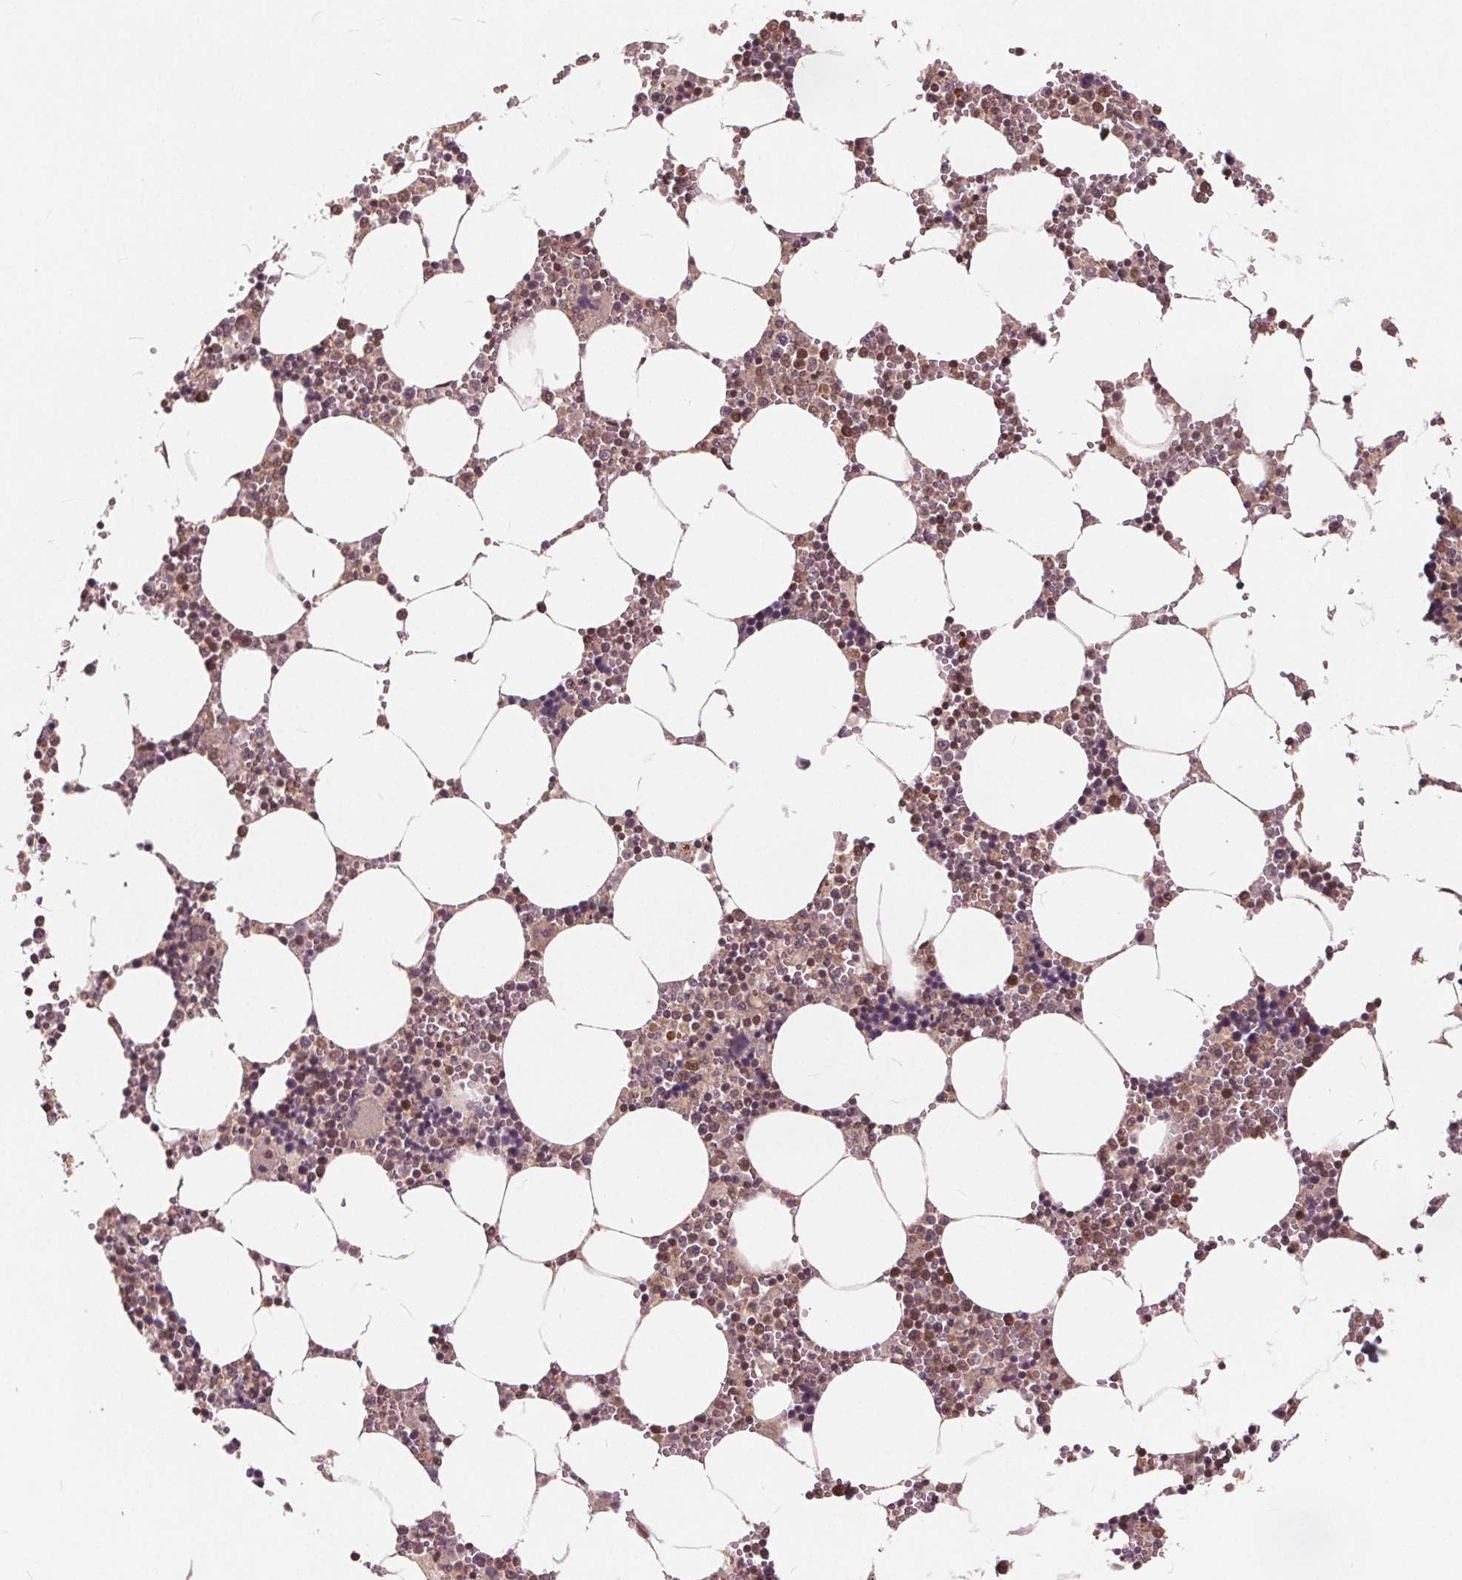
{"staining": {"intensity": "moderate", "quantity": ">75%", "location": "cytoplasmic/membranous,nuclear"}, "tissue": "bone marrow", "cell_type": "Hematopoietic cells", "image_type": "normal", "snomed": [{"axis": "morphology", "description": "Normal tissue, NOS"}, {"axis": "topography", "description": "Bone marrow"}], "caption": "IHC (DAB (3,3'-diaminobenzidine)) staining of unremarkable bone marrow exhibits moderate cytoplasmic/membranous,nuclear protein expression in about >75% of hematopoietic cells.", "gene": "HIF1AN", "patient": {"sex": "male", "age": 54}}